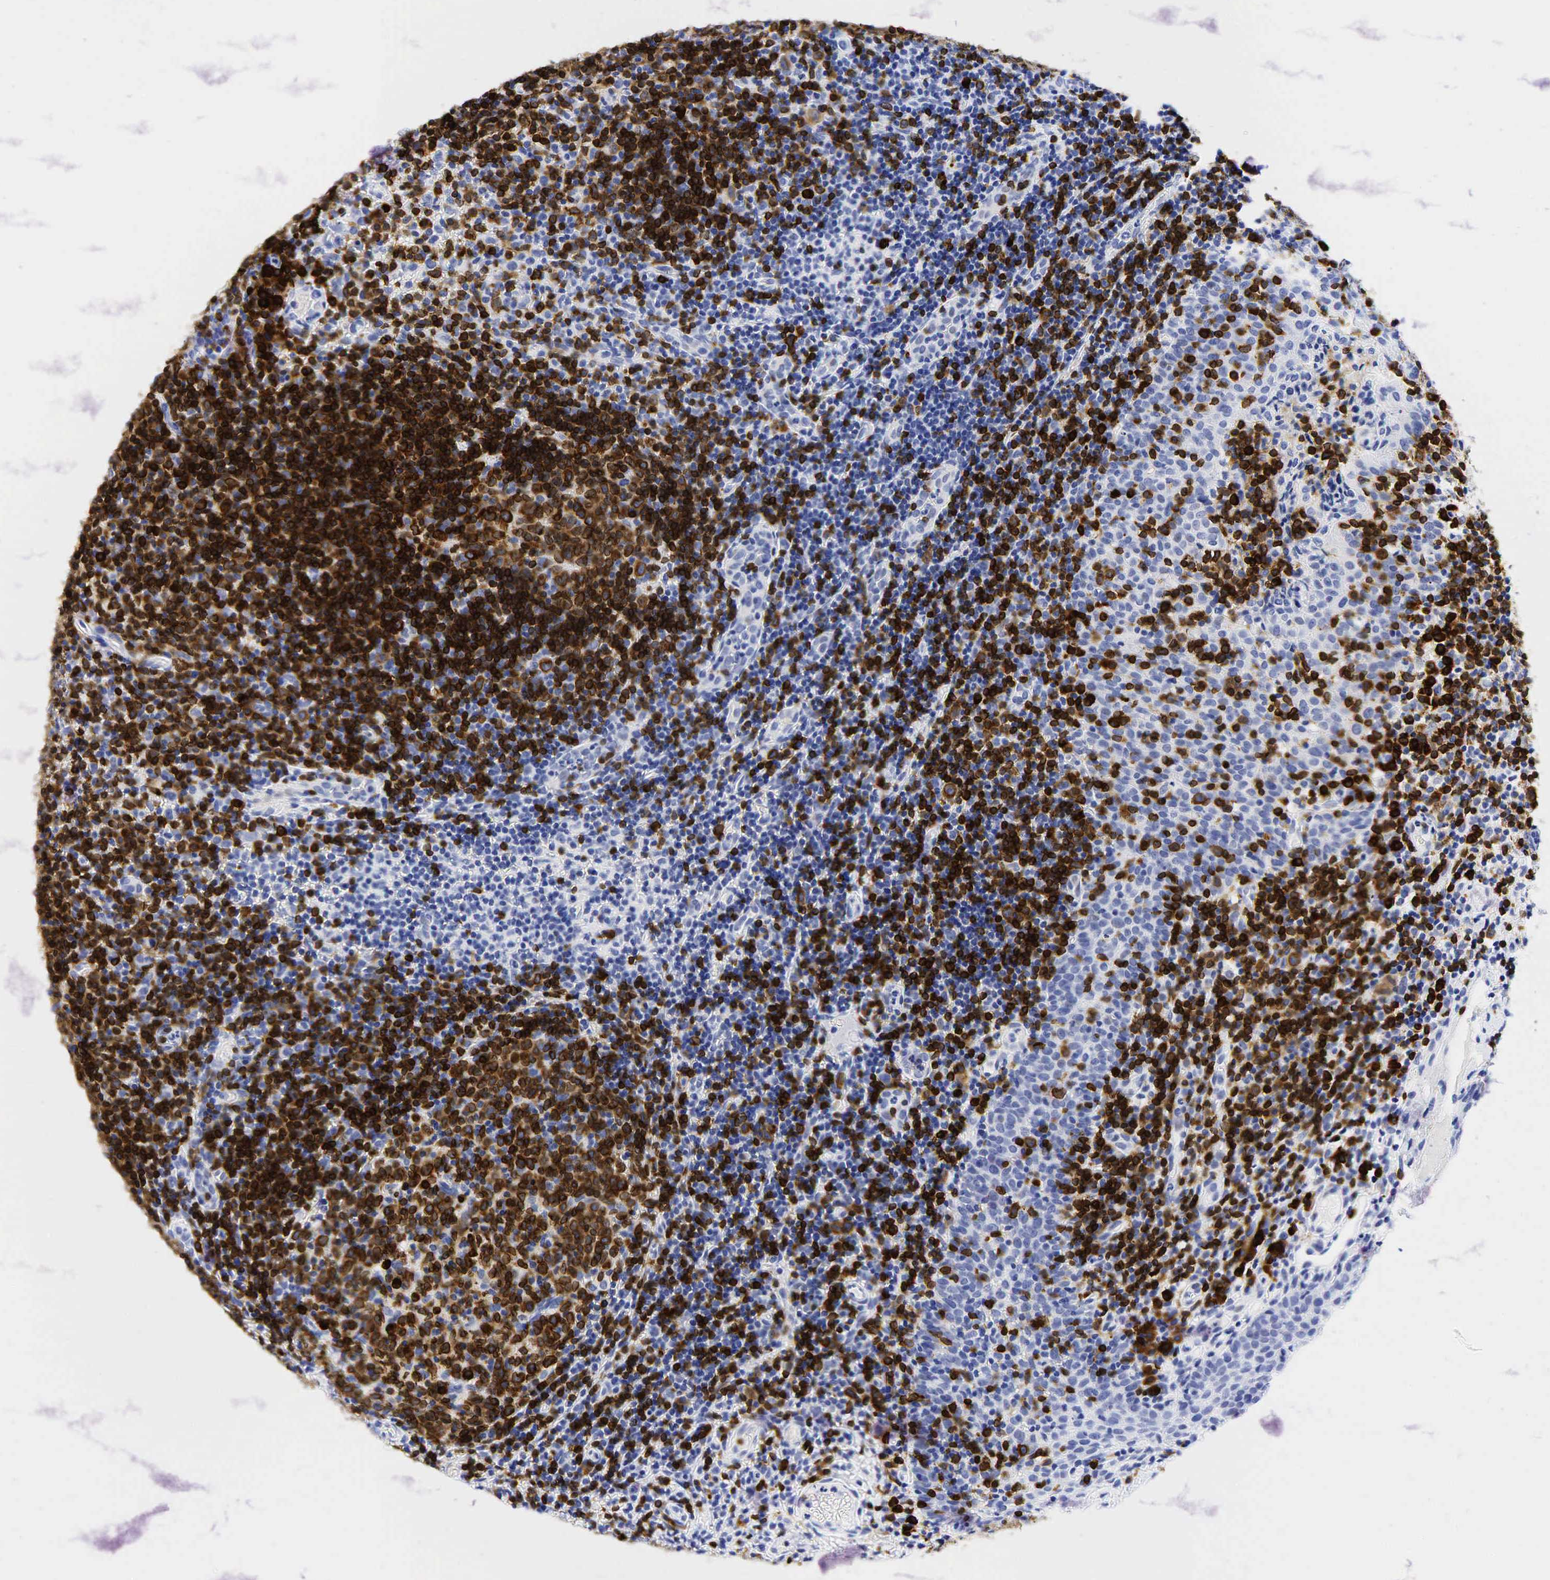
{"staining": {"intensity": "moderate", "quantity": "25%-75%", "location": "cytoplasmic/membranous"}, "tissue": "tonsil", "cell_type": "Germinal center cells", "image_type": "normal", "snomed": [{"axis": "morphology", "description": "Normal tissue, NOS"}, {"axis": "topography", "description": "Tonsil"}], "caption": "Tonsil stained with immunohistochemistry (IHC) exhibits moderate cytoplasmic/membranous positivity in approximately 25%-75% of germinal center cells. The staining was performed using DAB (3,3'-diaminobenzidine), with brown indicating positive protein expression. Nuclei are stained blue with hematoxylin.", "gene": "CD79A", "patient": {"sex": "female", "age": 3}}